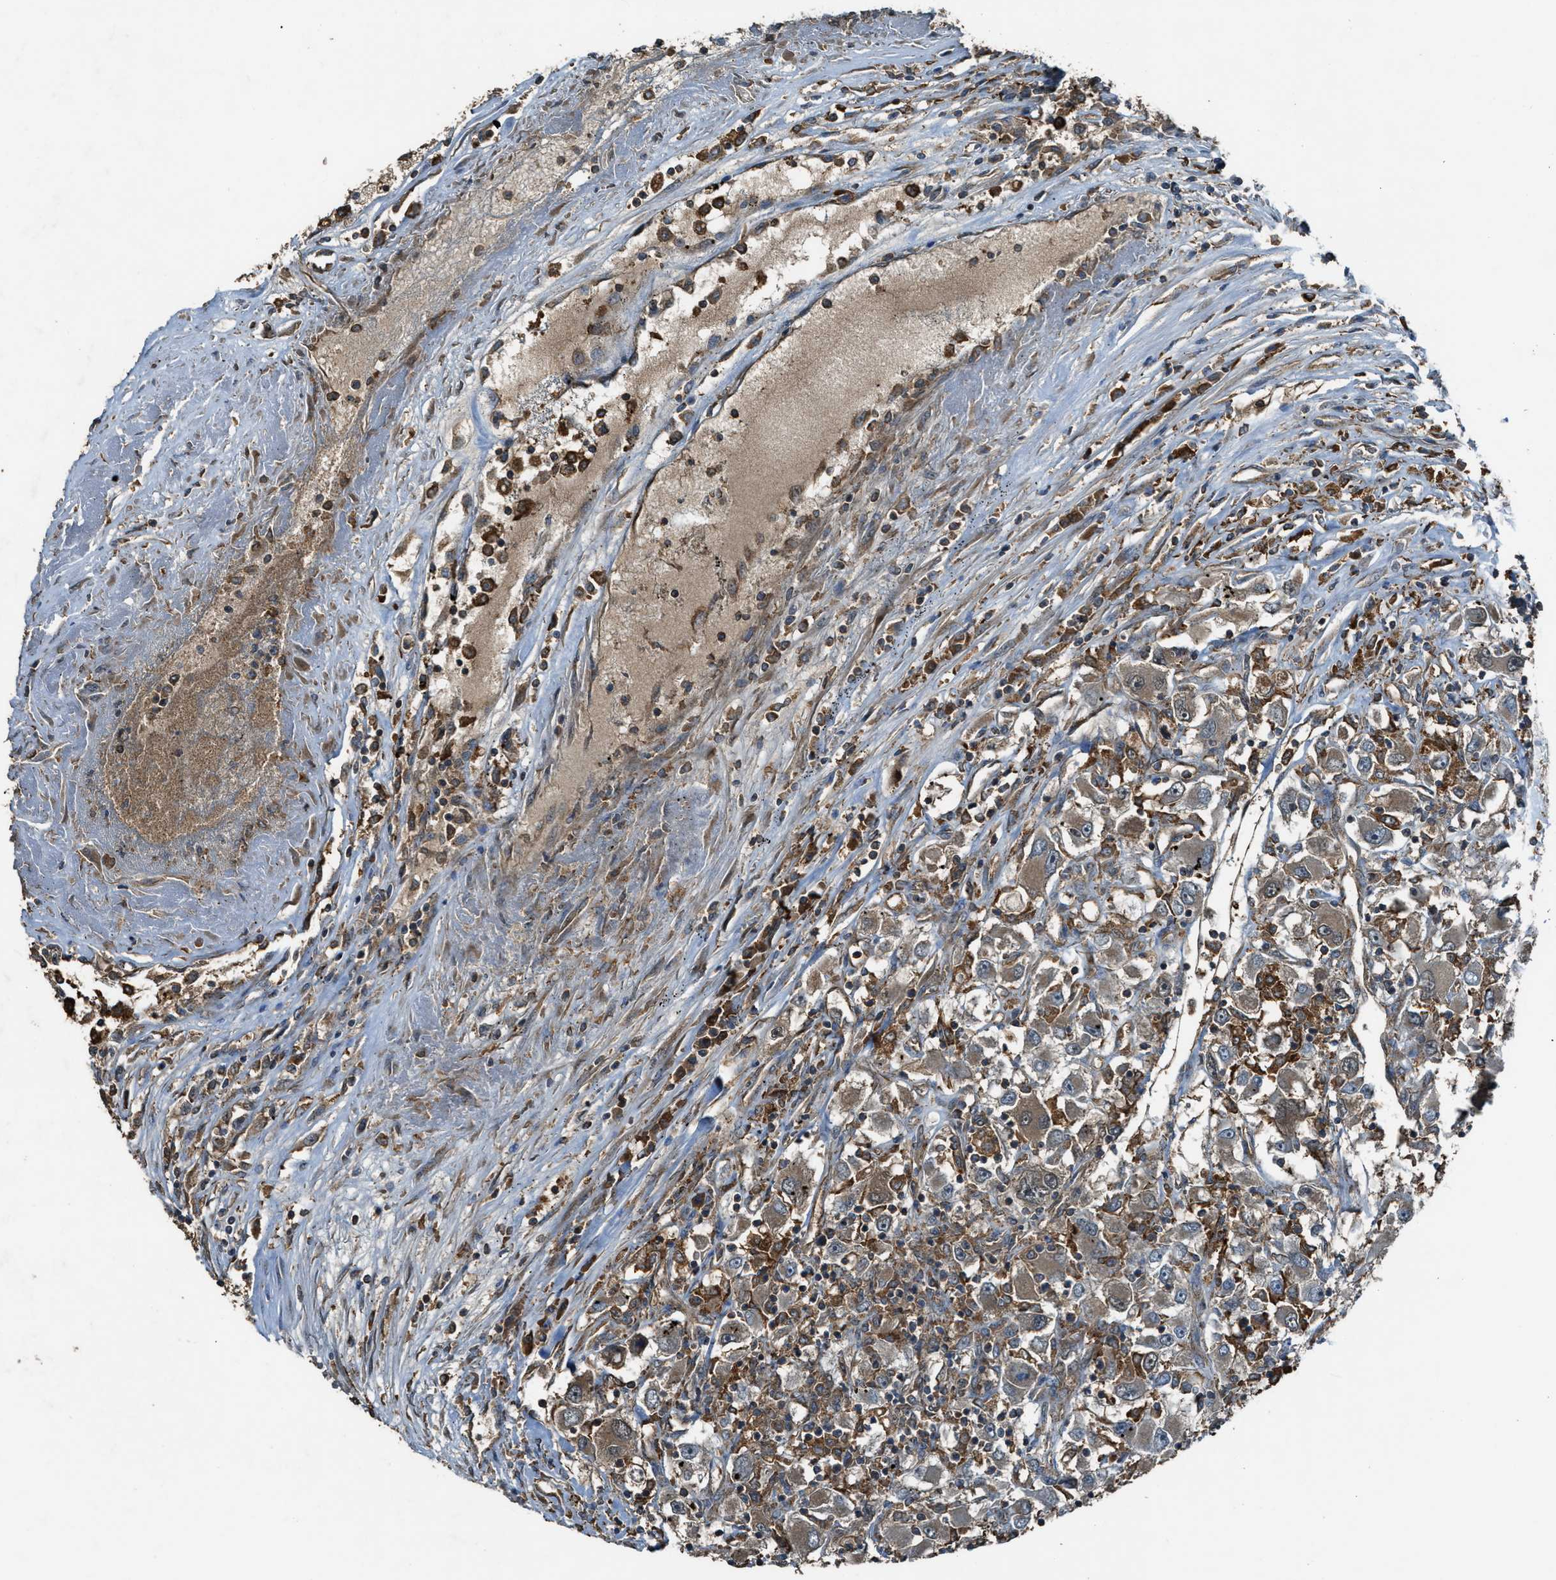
{"staining": {"intensity": "weak", "quantity": ">75%", "location": "cytoplasmic/membranous"}, "tissue": "renal cancer", "cell_type": "Tumor cells", "image_type": "cancer", "snomed": [{"axis": "morphology", "description": "Adenocarcinoma, NOS"}, {"axis": "topography", "description": "Kidney"}], "caption": "Protein analysis of renal cancer (adenocarcinoma) tissue exhibits weak cytoplasmic/membranous expression in about >75% of tumor cells.", "gene": "MAP3K8", "patient": {"sex": "female", "age": 52}}